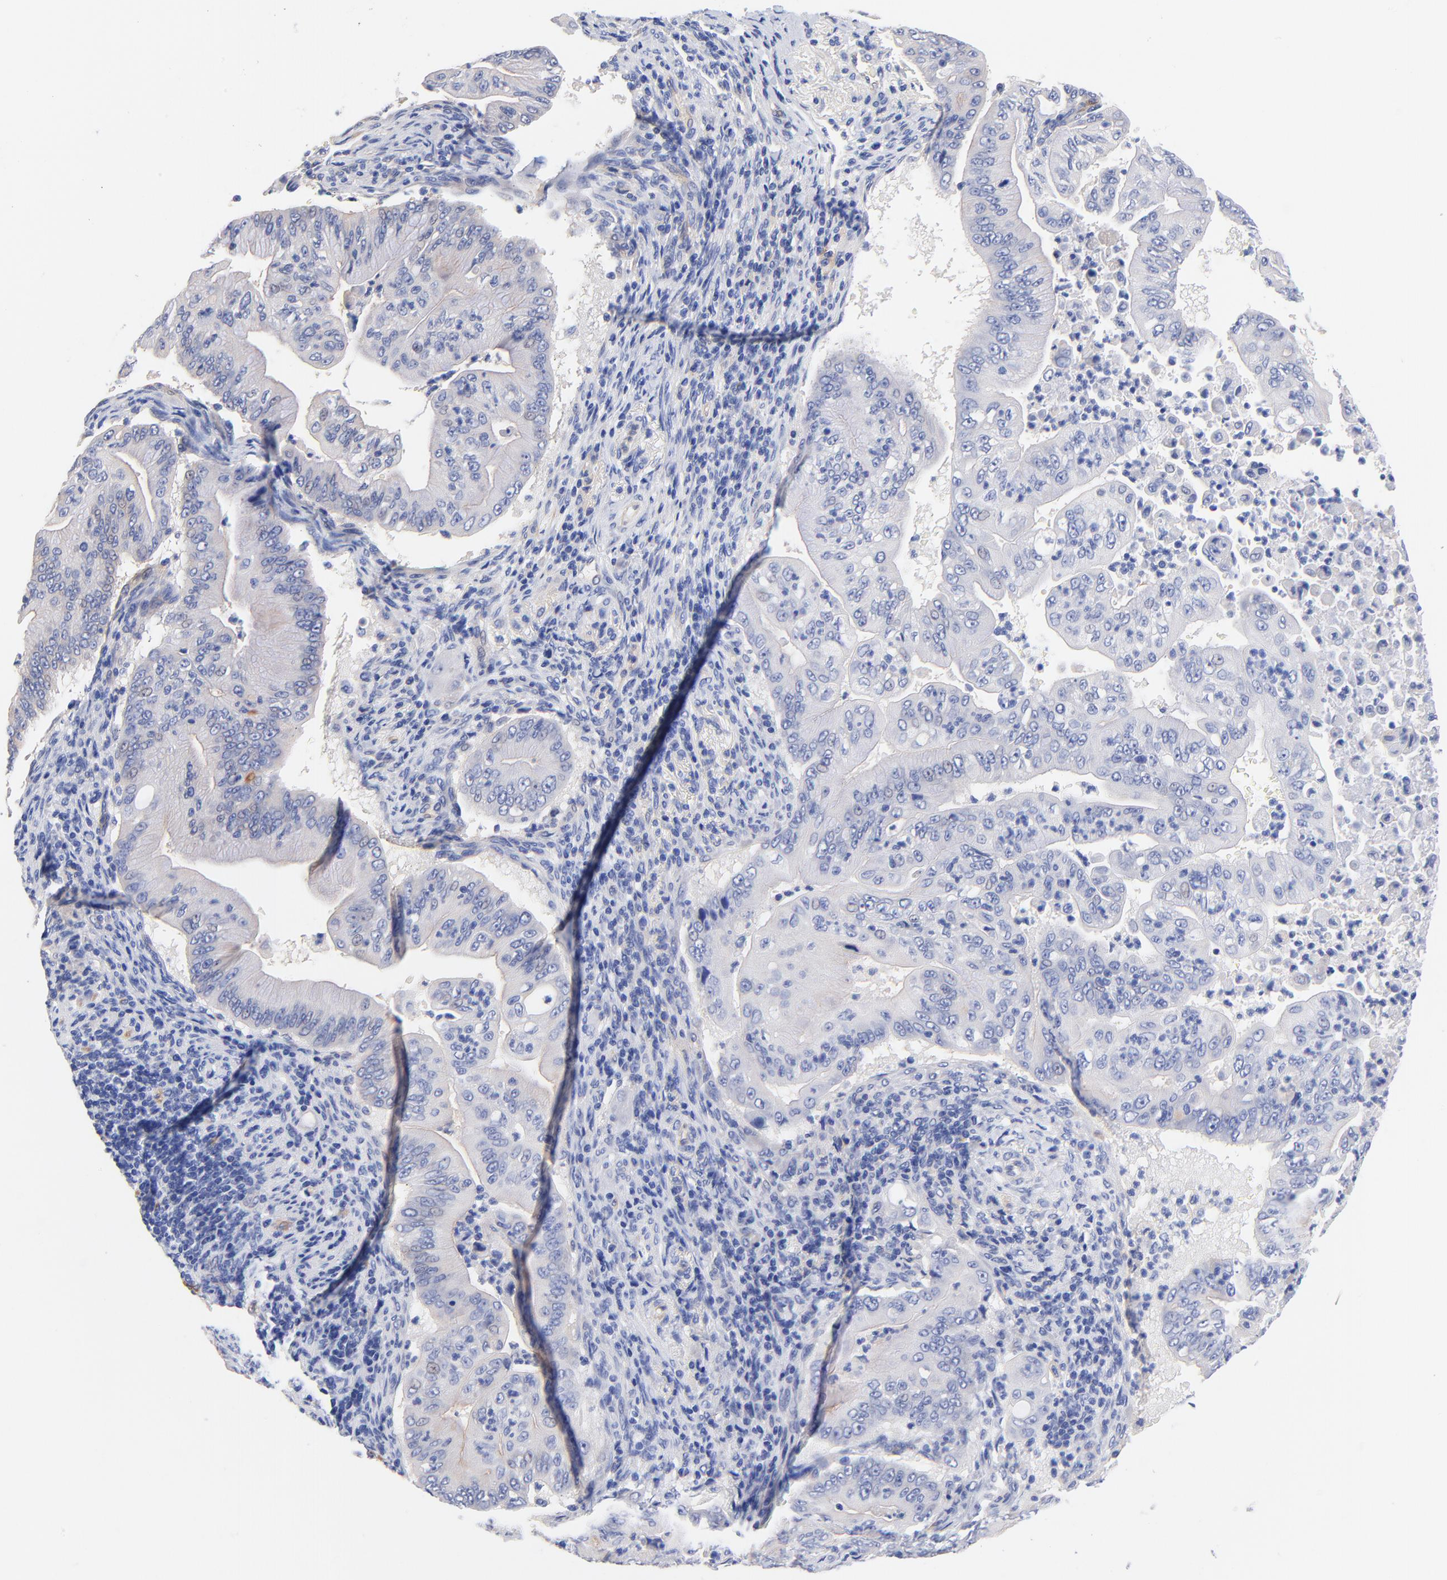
{"staining": {"intensity": "negative", "quantity": "none", "location": "none"}, "tissue": "pancreatic cancer", "cell_type": "Tumor cells", "image_type": "cancer", "snomed": [{"axis": "morphology", "description": "Adenocarcinoma, NOS"}, {"axis": "topography", "description": "Pancreas"}], "caption": "The IHC image has no significant positivity in tumor cells of adenocarcinoma (pancreatic) tissue.", "gene": "SLC44A2", "patient": {"sex": "male", "age": 62}}